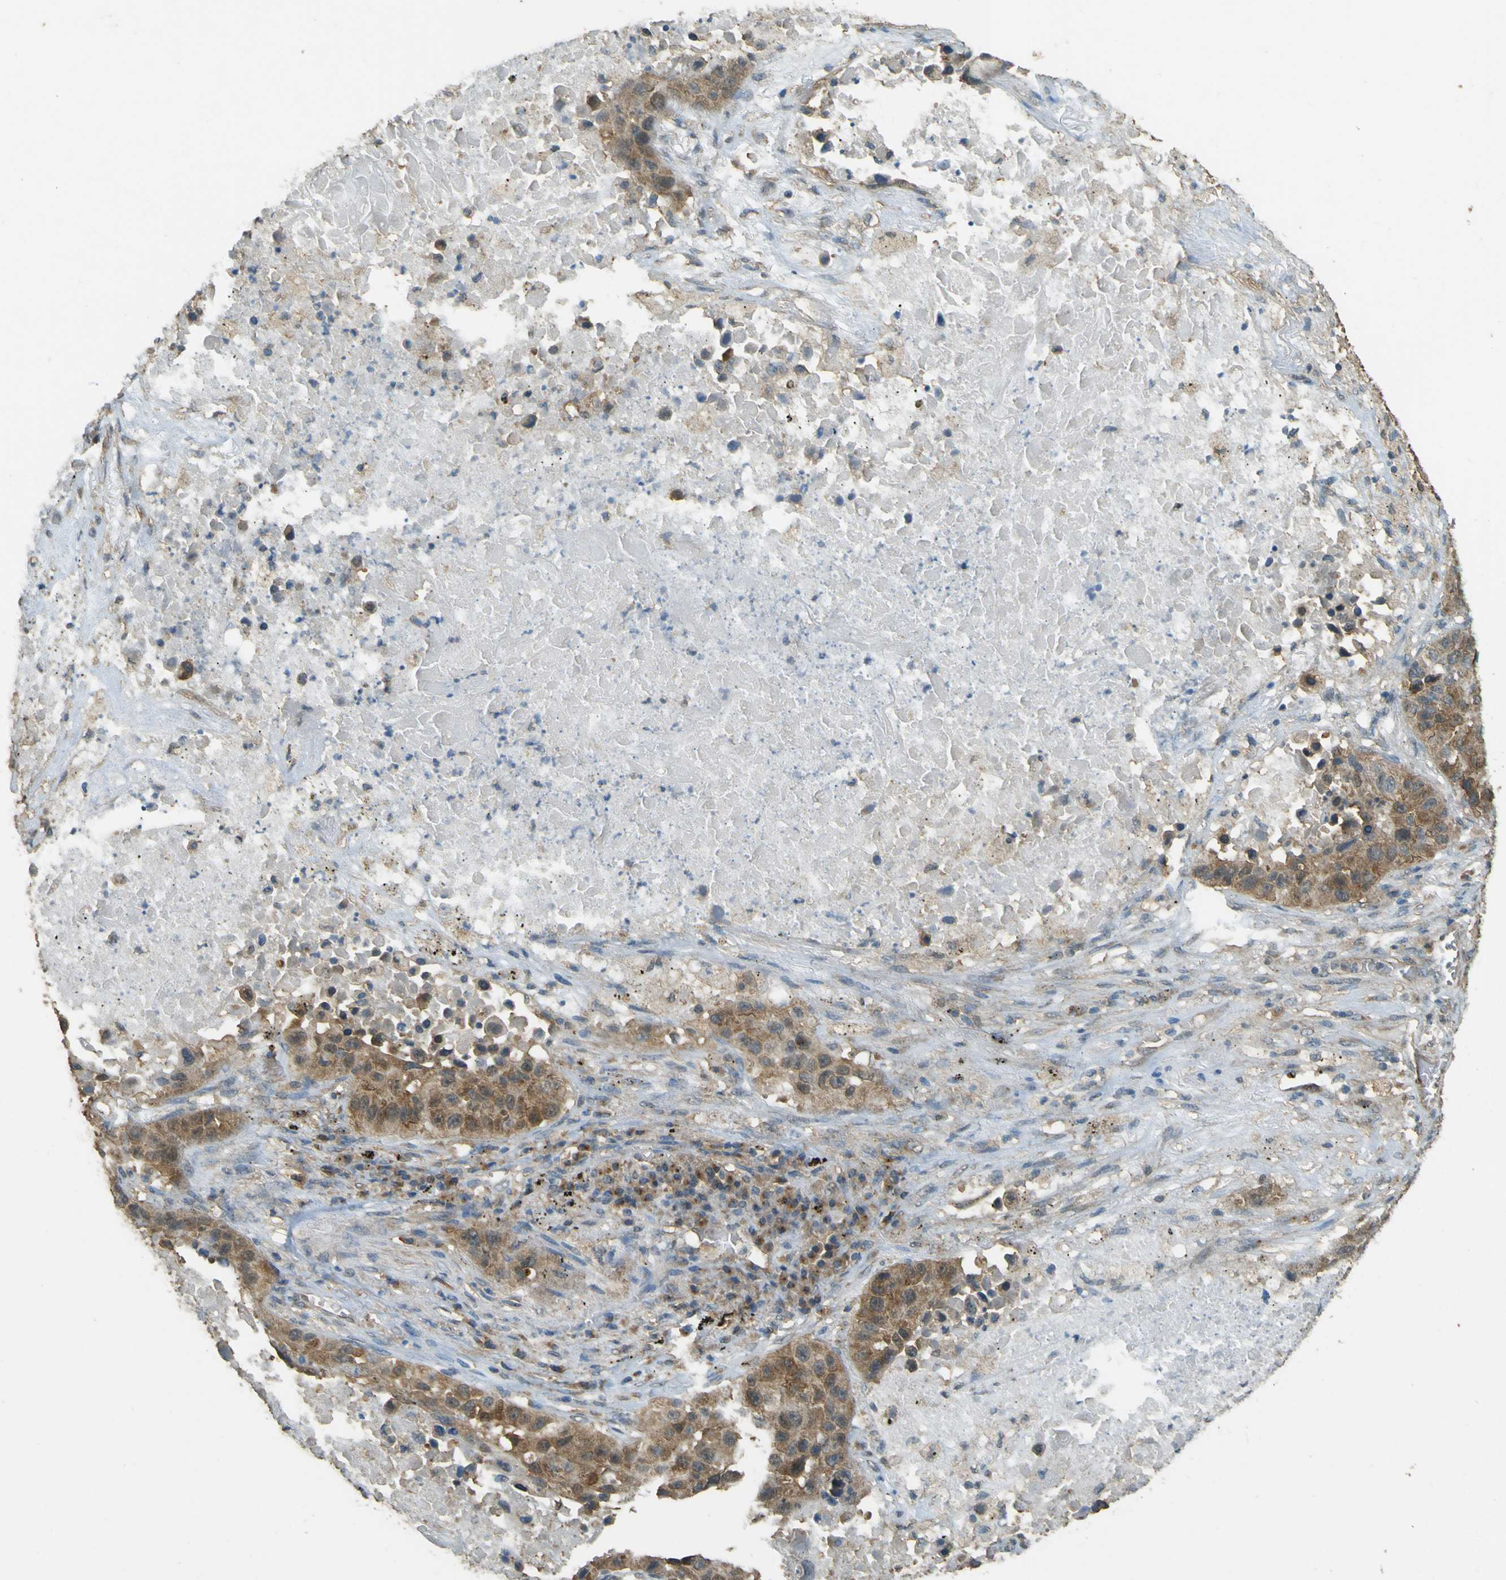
{"staining": {"intensity": "moderate", "quantity": ">75%", "location": "cytoplasmic/membranous"}, "tissue": "lung cancer", "cell_type": "Tumor cells", "image_type": "cancer", "snomed": [{"axis": "morphology", "description": "Squamous cell carcinoma, NOS"}, {"axis": "topography", "description": "Lung"}], "caption": "Approximately >75% of tumor cells in lung cancer show moderate cytoplasmic/membranous protein staining as visualized by brown immunohistochemical staining.", "gene": "GOLGA1", "patient": {"sex": "male", "age": 57}}